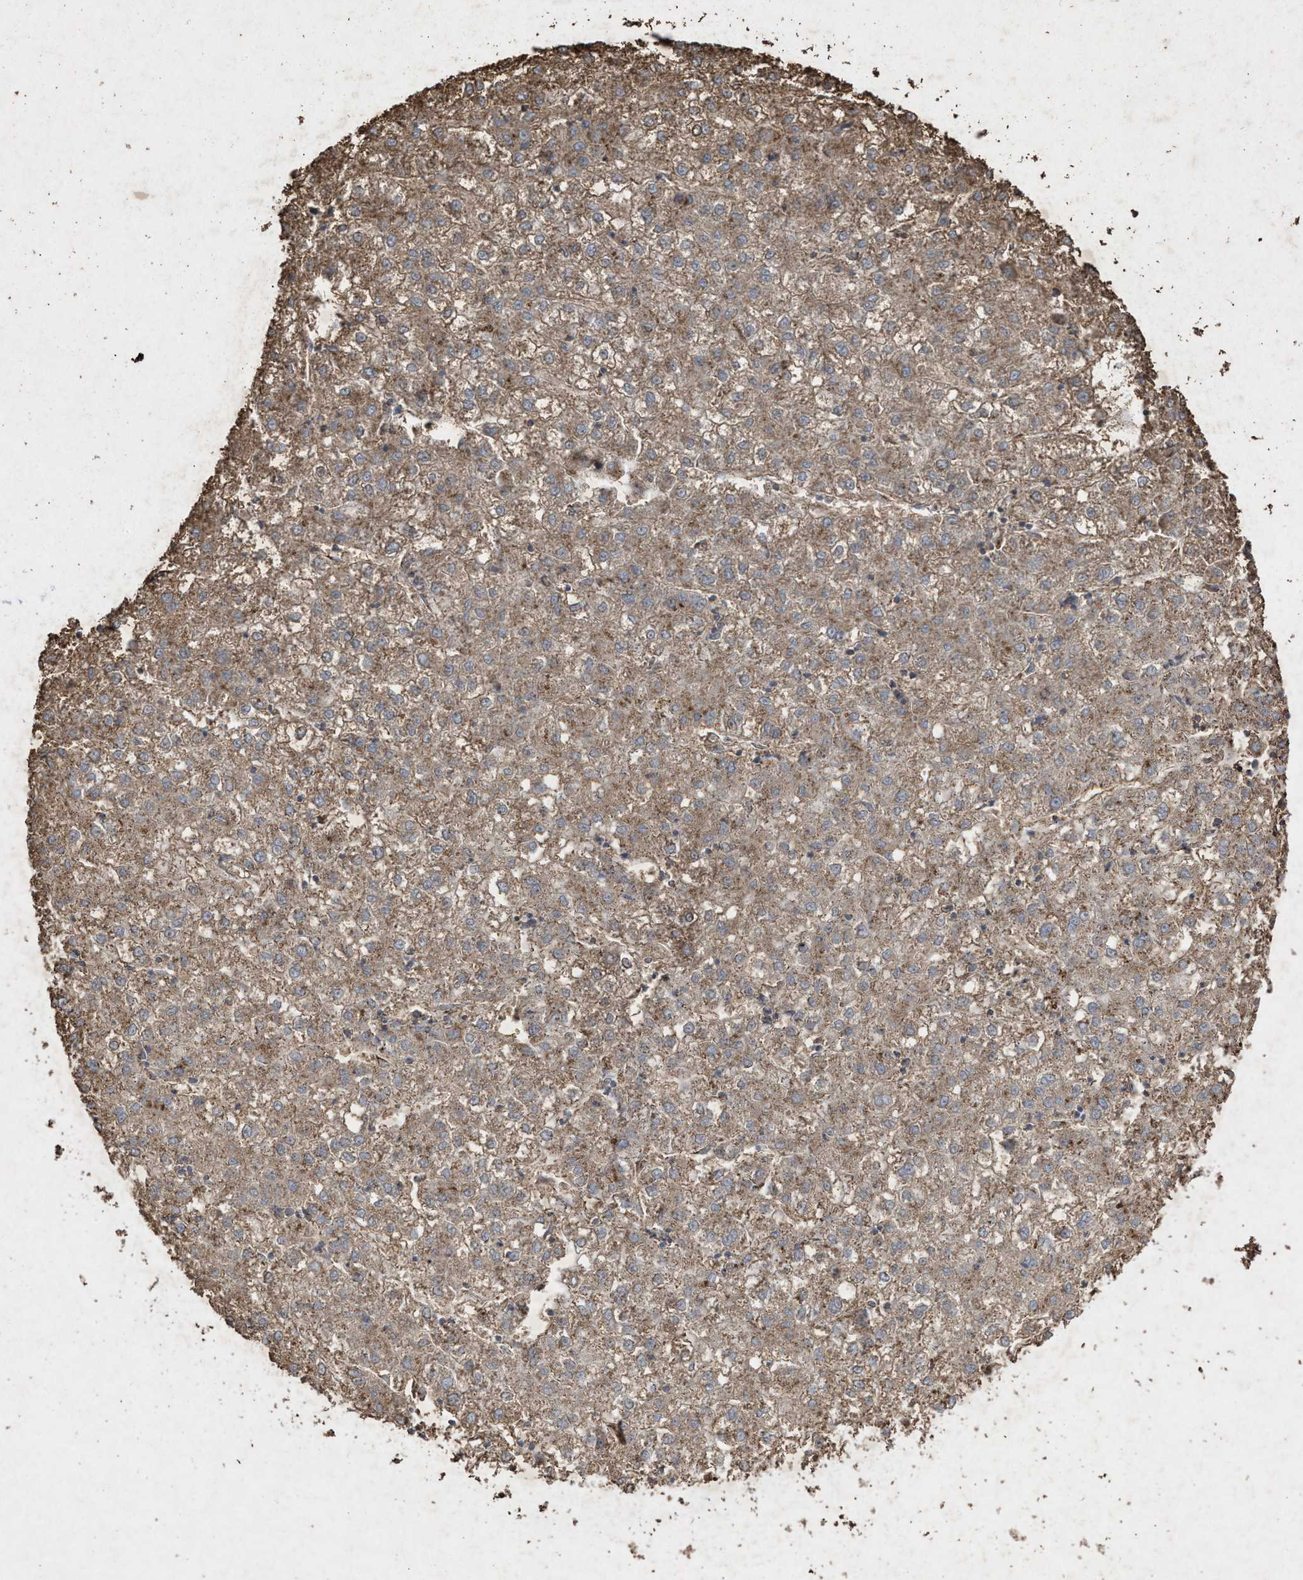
{"staining": {"intensity": "moderate", "quantity": ">75%", "location": "cytoplasmic/membranous"}, "tissue": "liver cancer", "cell_type": "Tumor cells", "image_type": "cancer", "snomed": [{"axis": "morphology", "description": "Carcinoma, Hepatocellular, NOS"}, {"axis": "topography", "description": "Liver"}], "caption": "Immunohistochemical staining of human hepatocellular carcinoma (liver) shows medium levels of moderate cytoplasmic/membranous protein staining in approximately >75% of tumor cells.", "gene": "MAN2A1", "patient": {"sex": "male", "age": 72}}